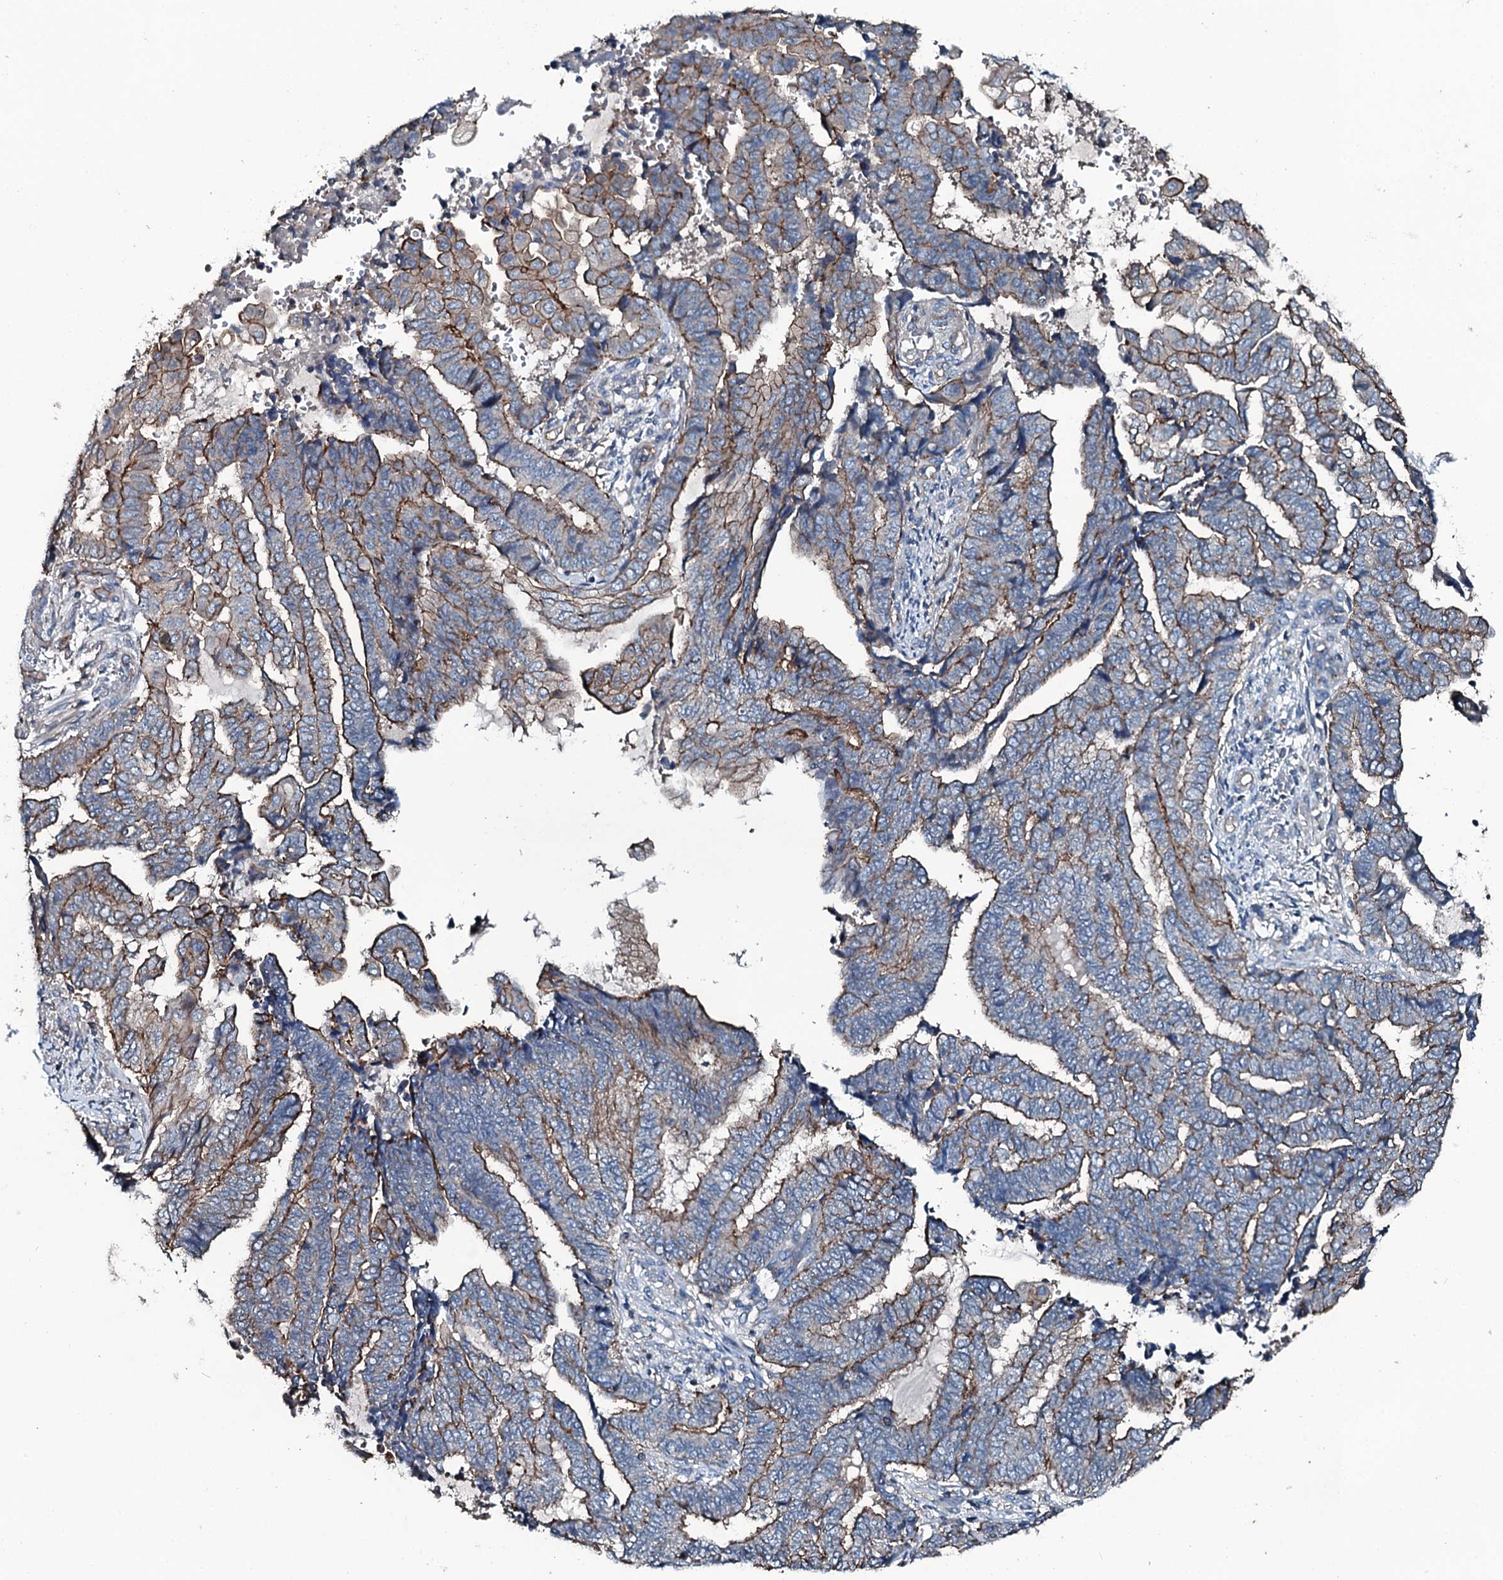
{"staining": {"intensity": "moderate", "quantity": ">75%", "location": "cytoplasmic/membranous"}, "tissue": "endometrial cancer", "cell_type": "Tumor cells", "image_type": "cancer", "snomed": [{"axis": "morphology", "description": "Adenocarcinoma, NOS"}, {"axis": "topography", "description": "Uterus"}, {"axis": "topography", "description": "Endometrium"}], "caption": "Protein expression analysis of endometrial cancer (adenocarcinoma) exhibits moderate cytoplasmic/membranous positivity in approximately >75% of tumor cells. (DAB (3,3'-diaminobenzidine) = brown stain, brightfield microscopy at high magnification).", "gene": "SLC25A38", "patient": {"sex": "female", "age": 70}}